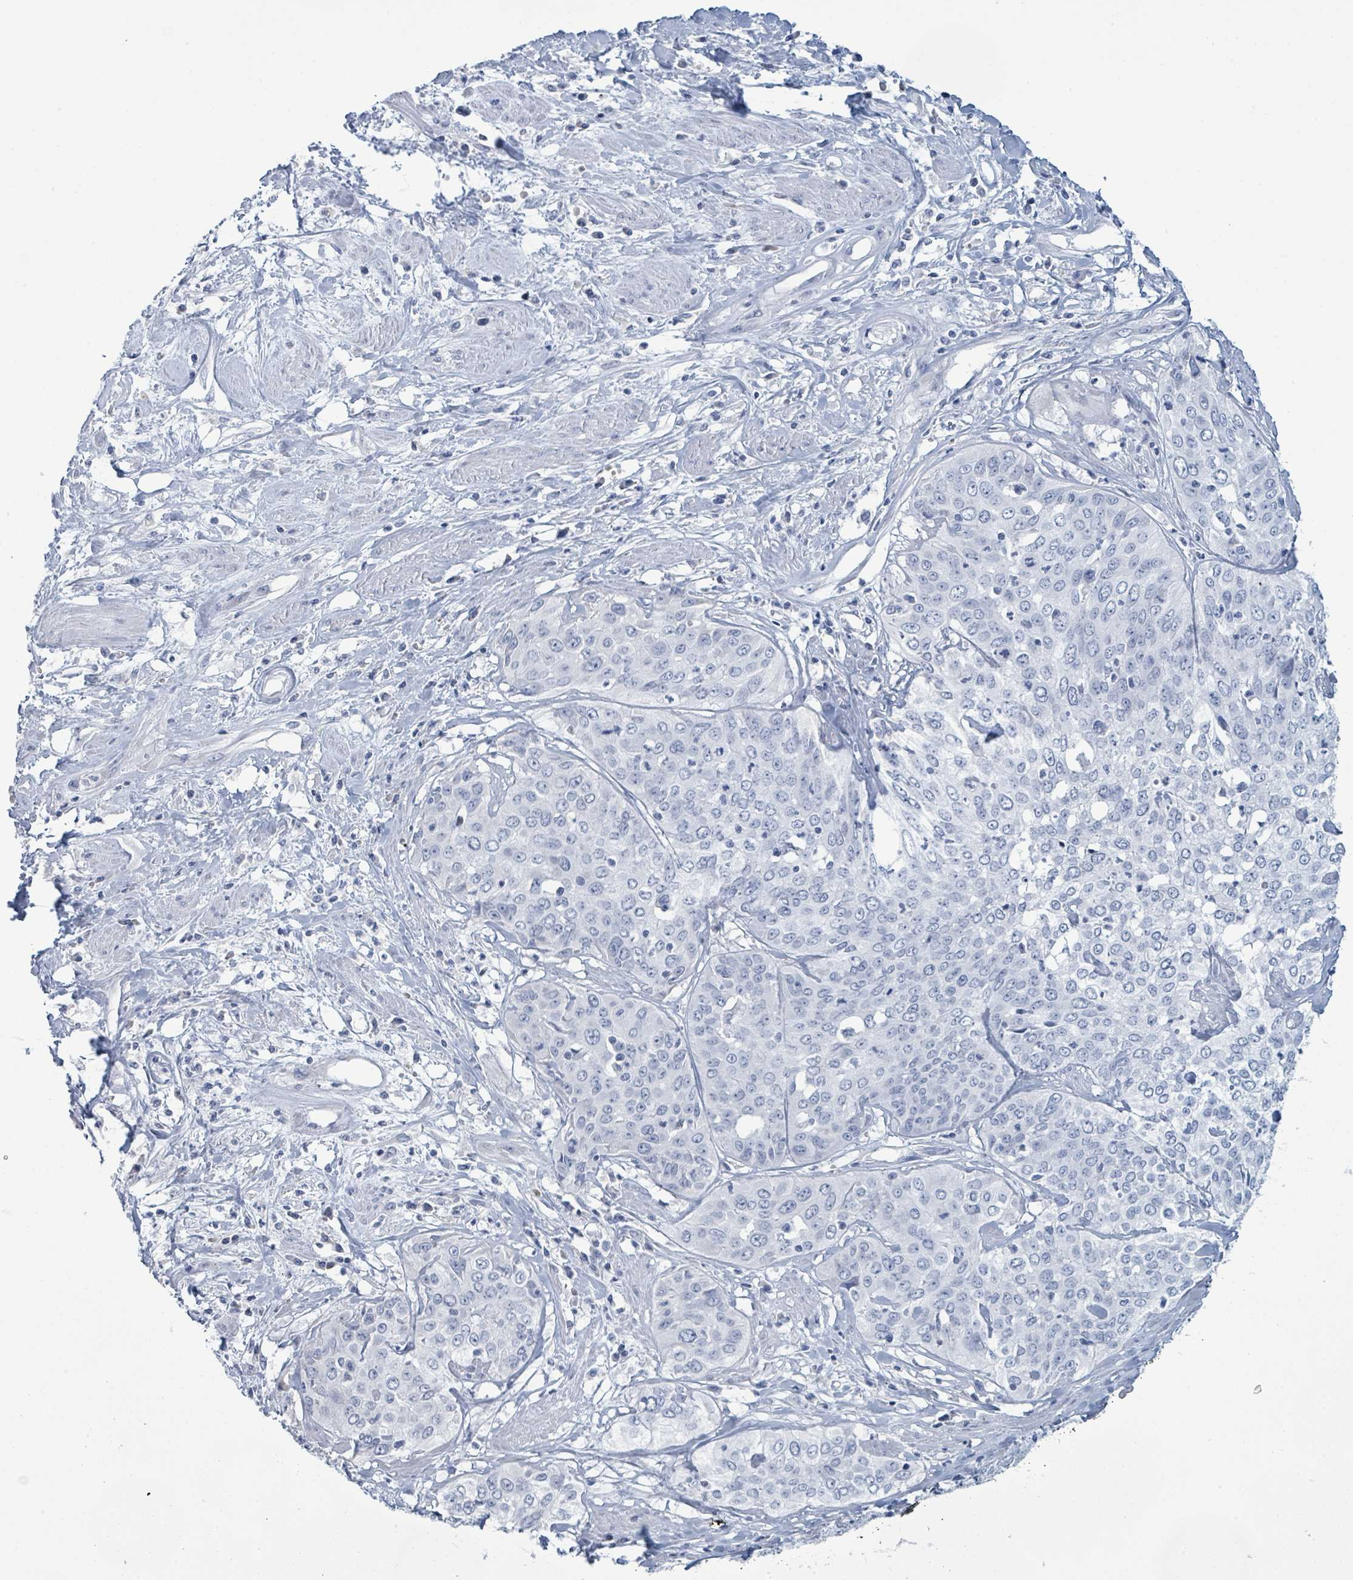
{"staining": {"intensity": "negative", "quantity": "none", "location": "none"}, "tissue": "cervical cancer", "cell_type": "Tumor cells", "image_type": "cancer", "snomed": [{"axis": "morphology", "description": "Squamous cell carcinoma, NOS"}, {"axis": "topography", "description": "Cervix"}], "caption": "Immunohistochemistry of cervical cancer shows no expression in tumor cells.", "gene": "PGA3", "patient": {"sex": "female", "age": 31}}